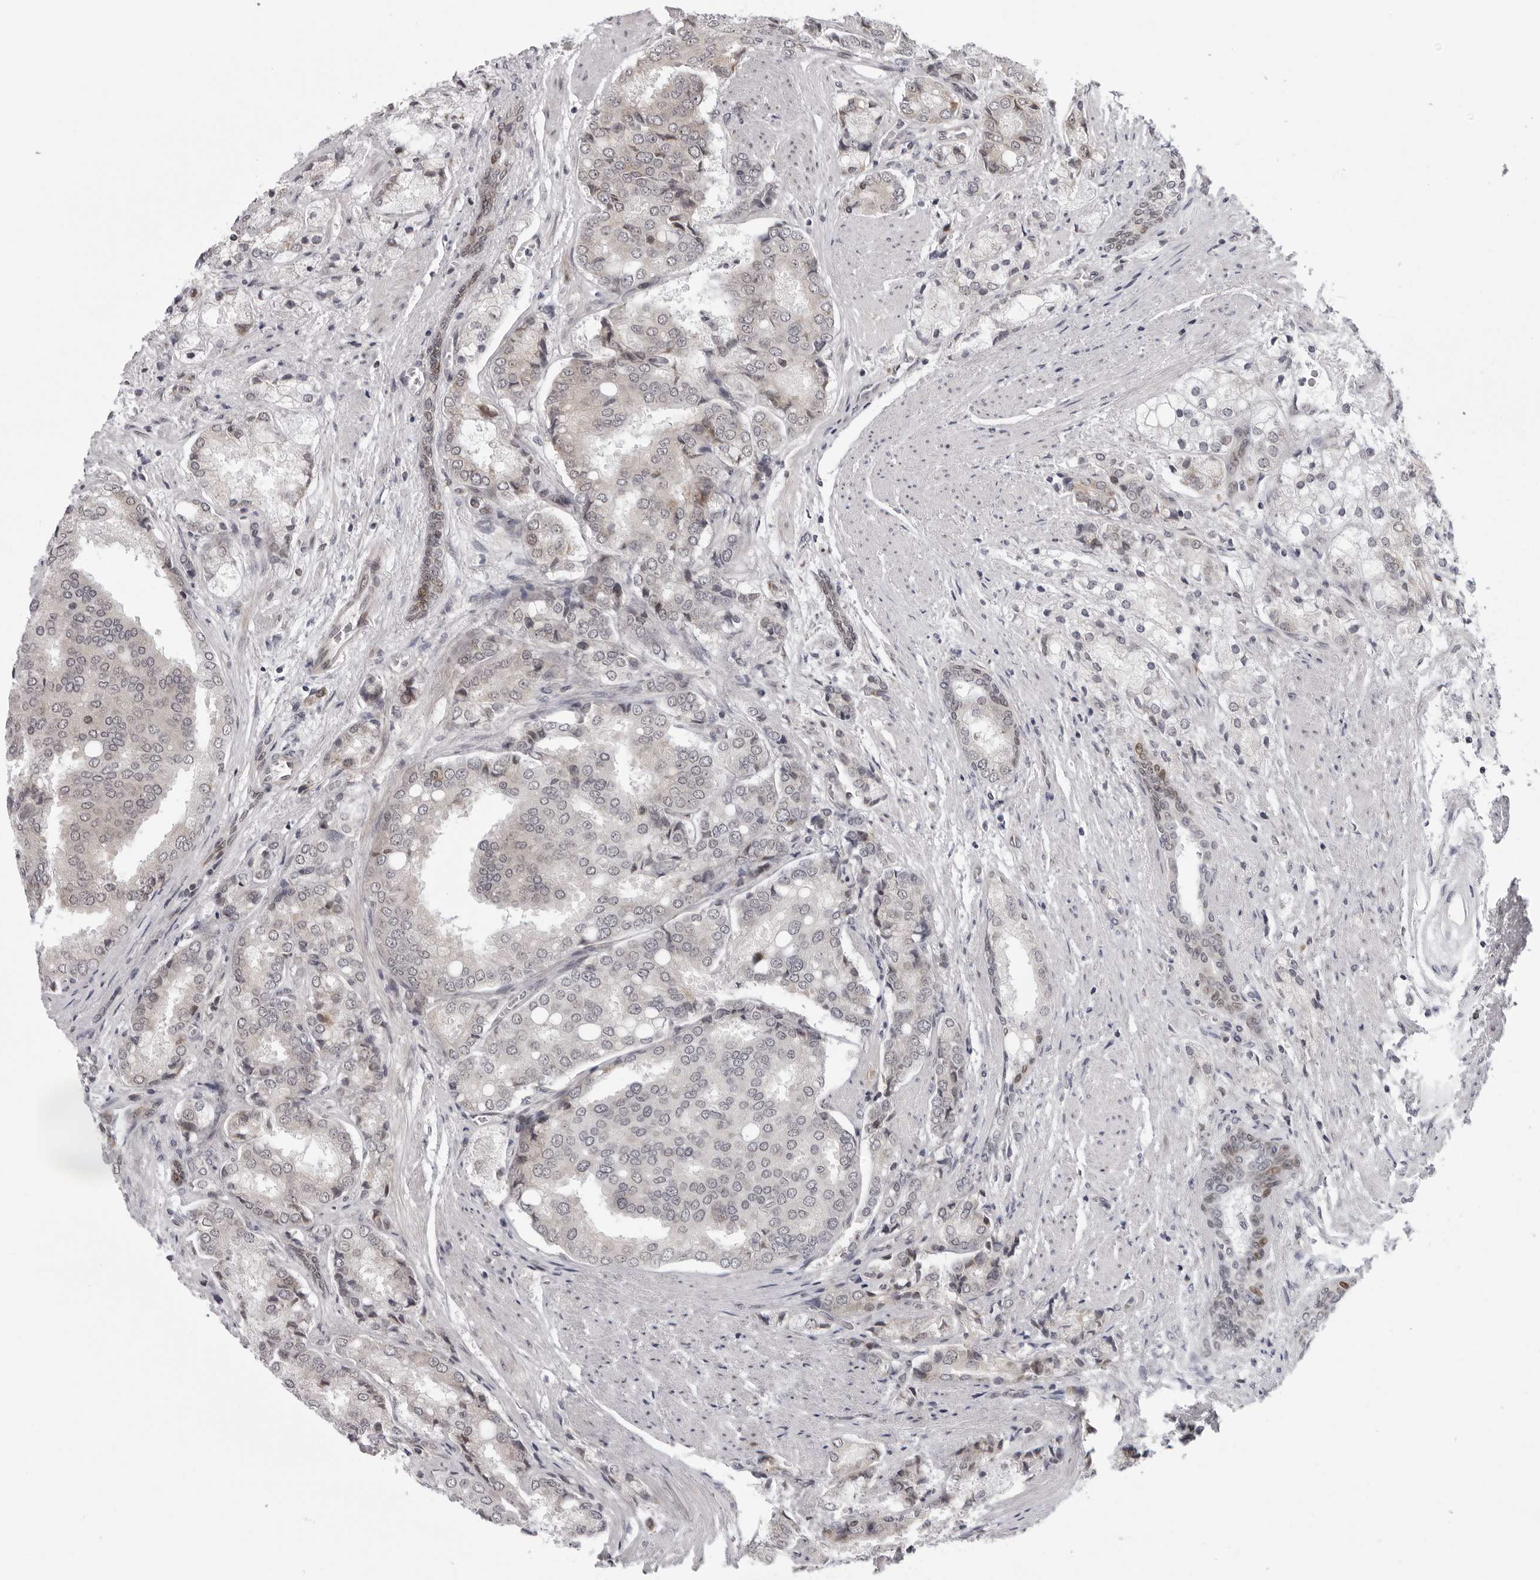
{"staining": {"intensity": "negative", "quantity": "none", "location": "none"}, "tissue": "prostate cancer", "cell_type": "Tumor cells", "image_type": "cancer", "snomed": [{"axis": "morphology", "description": "Adenocarcinoma, High grade"}, {"axis": "topography", "description": "Prostate"}], "caption": "This is an immunohistochemistry image of human prostate cancer (adenocarcinoma (high-grade)). There is no positivity in tumor cells.", "gene": "GCSAML", "patient": {"sex": "male", "age": 50}}